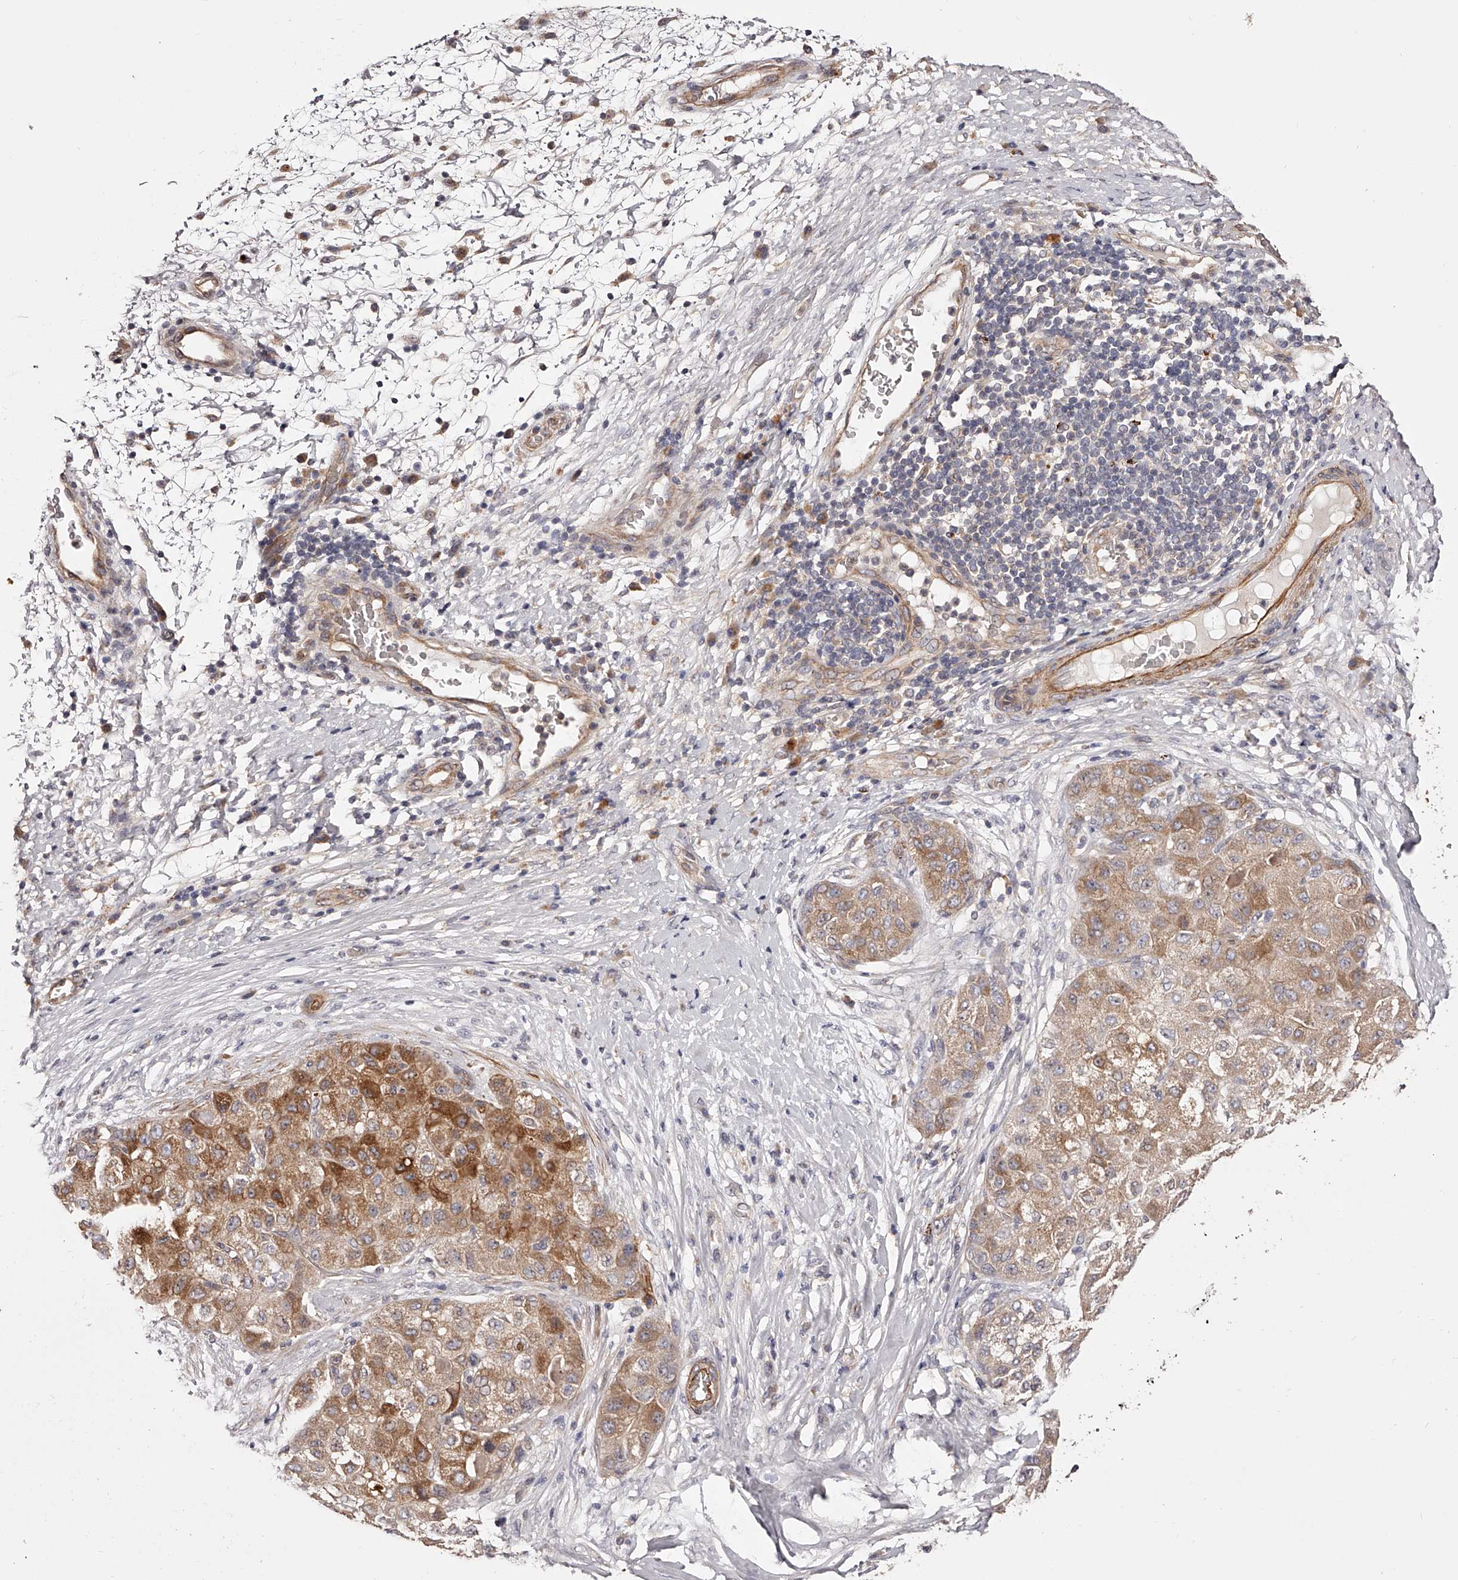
{"staining": {"intensity": "moderate", "quantity": ">75%", "location": "cytoplasmic/membranous"}, "tissue": "liver cancer", "cell_type": "Tumor cells", "image_type": "cancer", "snomed": [{"axis": "morphology", "description": "Carcinoma, Hepatocellular, NOS"}, {"axis": "topography", "description": "Liver"}], "caption": "Immunohistochemical staining of hepatocellular carcinoma (liver) shows medium levels of moderate cytoplasmic/membranous protein positivity in approximately >75% of tumor cells.", "gene": "ODF2L", "patient": {"sex": "male", "age": 80}}